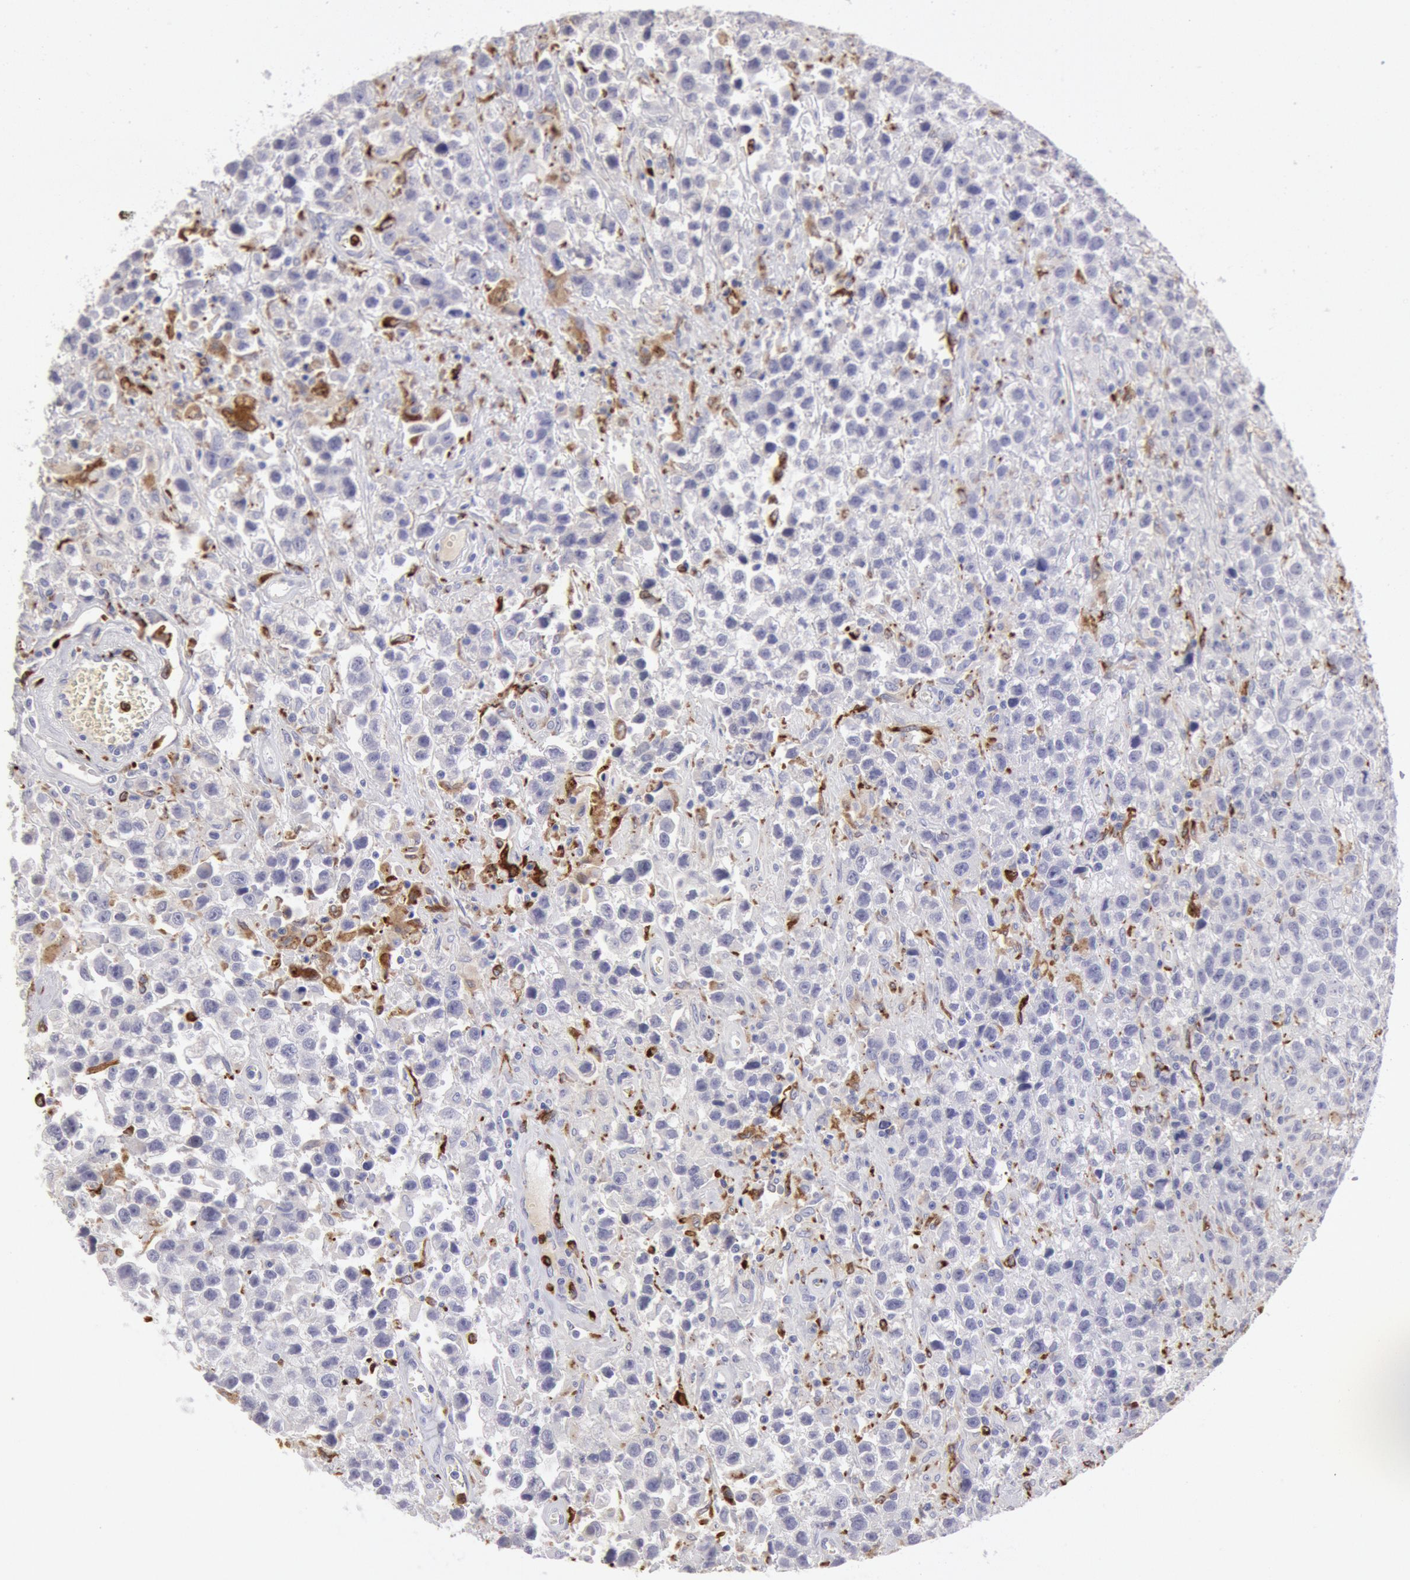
{"staining": {"intensity": "negative", "quantity": "none", "location": "none"}, "tissue": "testis cancer", "cell_type": "Tumor cells", "image_type": "cancer", "snomed": [{"axis": "morphology", "description": "Seminoma, NOS"}, {"axis": "topography", "description": "Testis"}], "caption": "Protein analysis of testis seminoma exhibits no significant positivity in tumor cells.", "gene": "FCN1", "patient": {"sex": "male", "age": 43}}